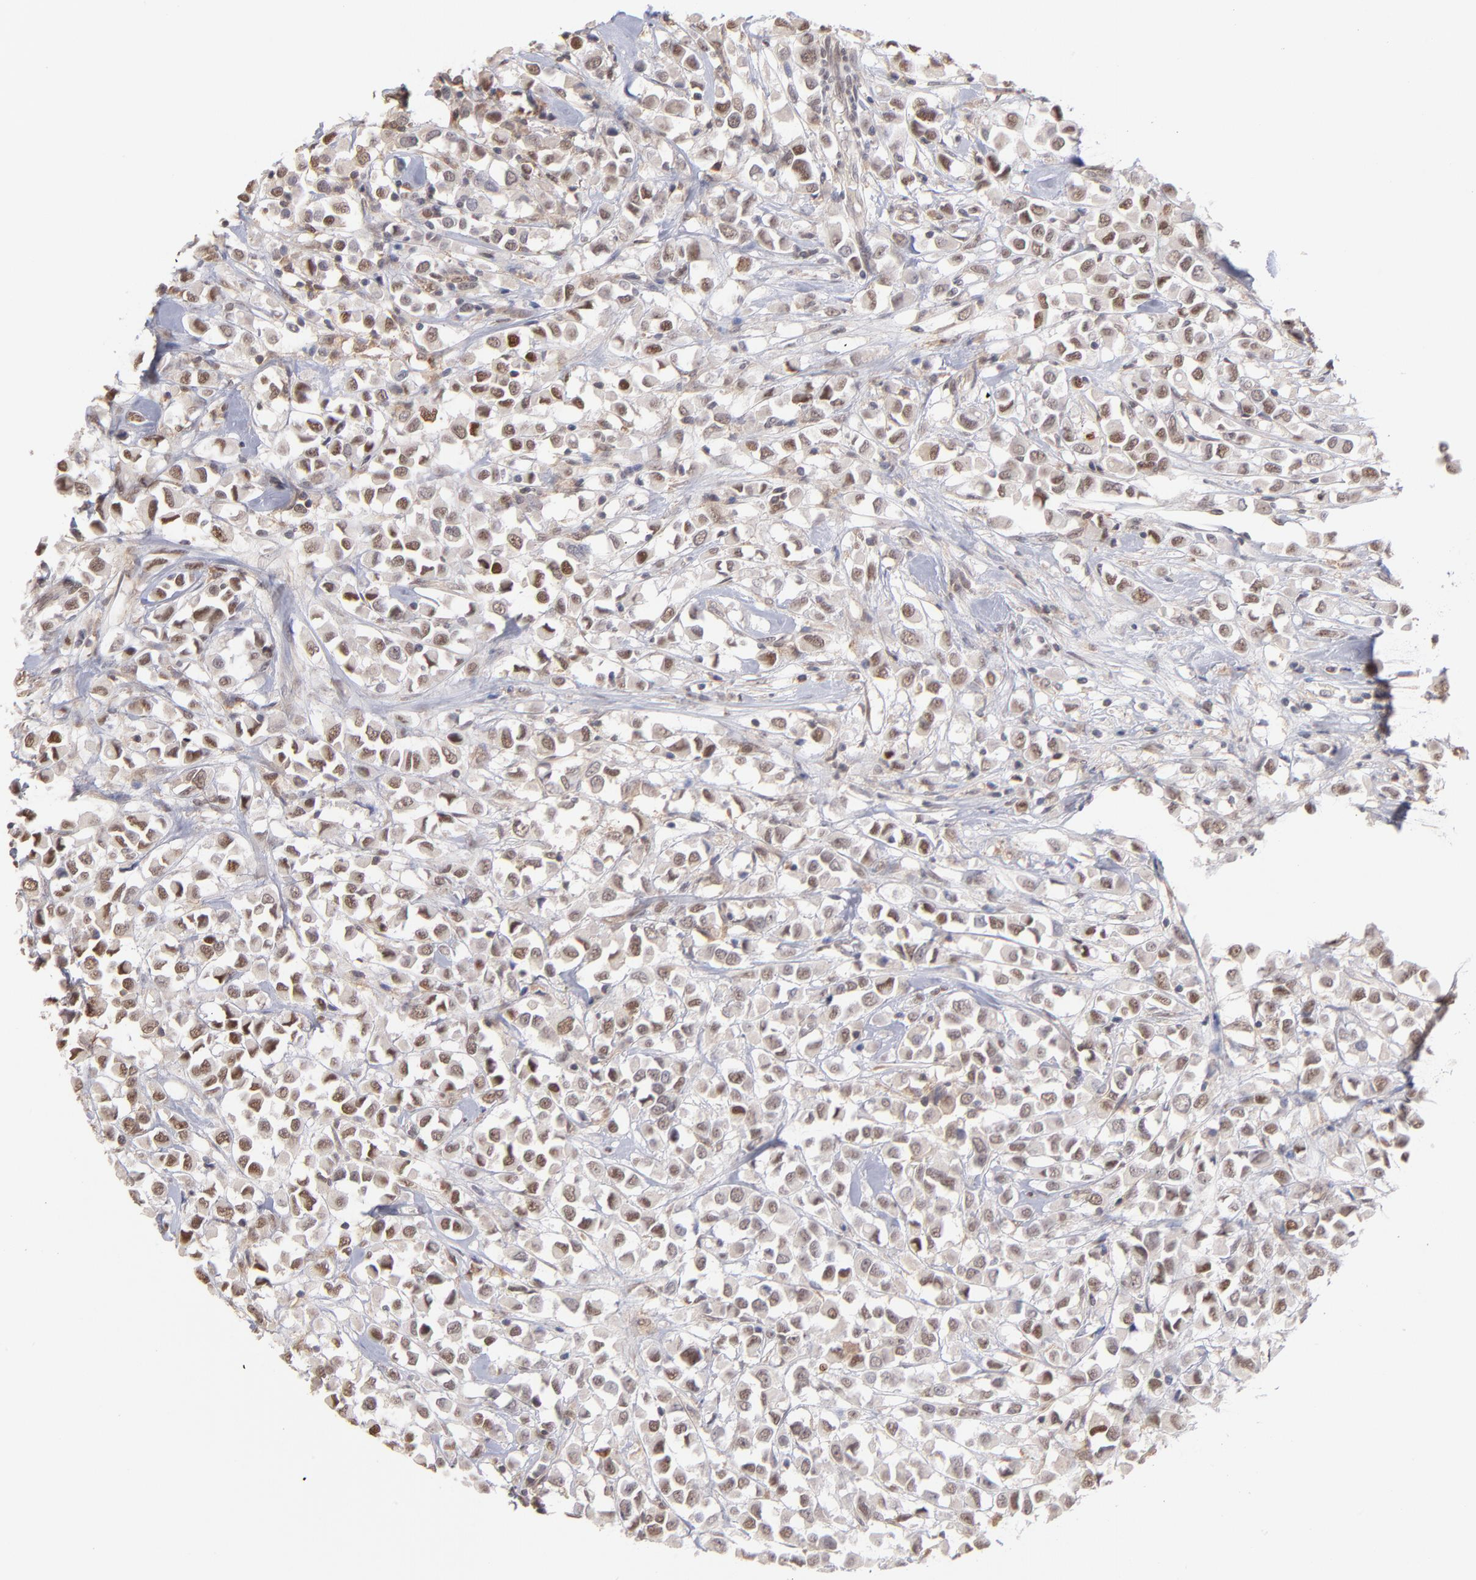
{"staining": {"intensity": "moderate", "quantity": ">75%", "location": "nuclear"}, "tissue": "breast cancer", "cell_type": "Tumor cells", "image_type": "cancer", "snomed": [{"axis": "morphology", "description": "Duct carcinoma"}, {"axis": "topography", "description": "Breast"}], "caption": "Approximately >75% of tumor cells in breast cancer exhibit moderate nuclear protein expression as visualized by brown immunohistochemical staining.", "gene": "OAS1", "patient": {"sex": "female", "age": 61}}